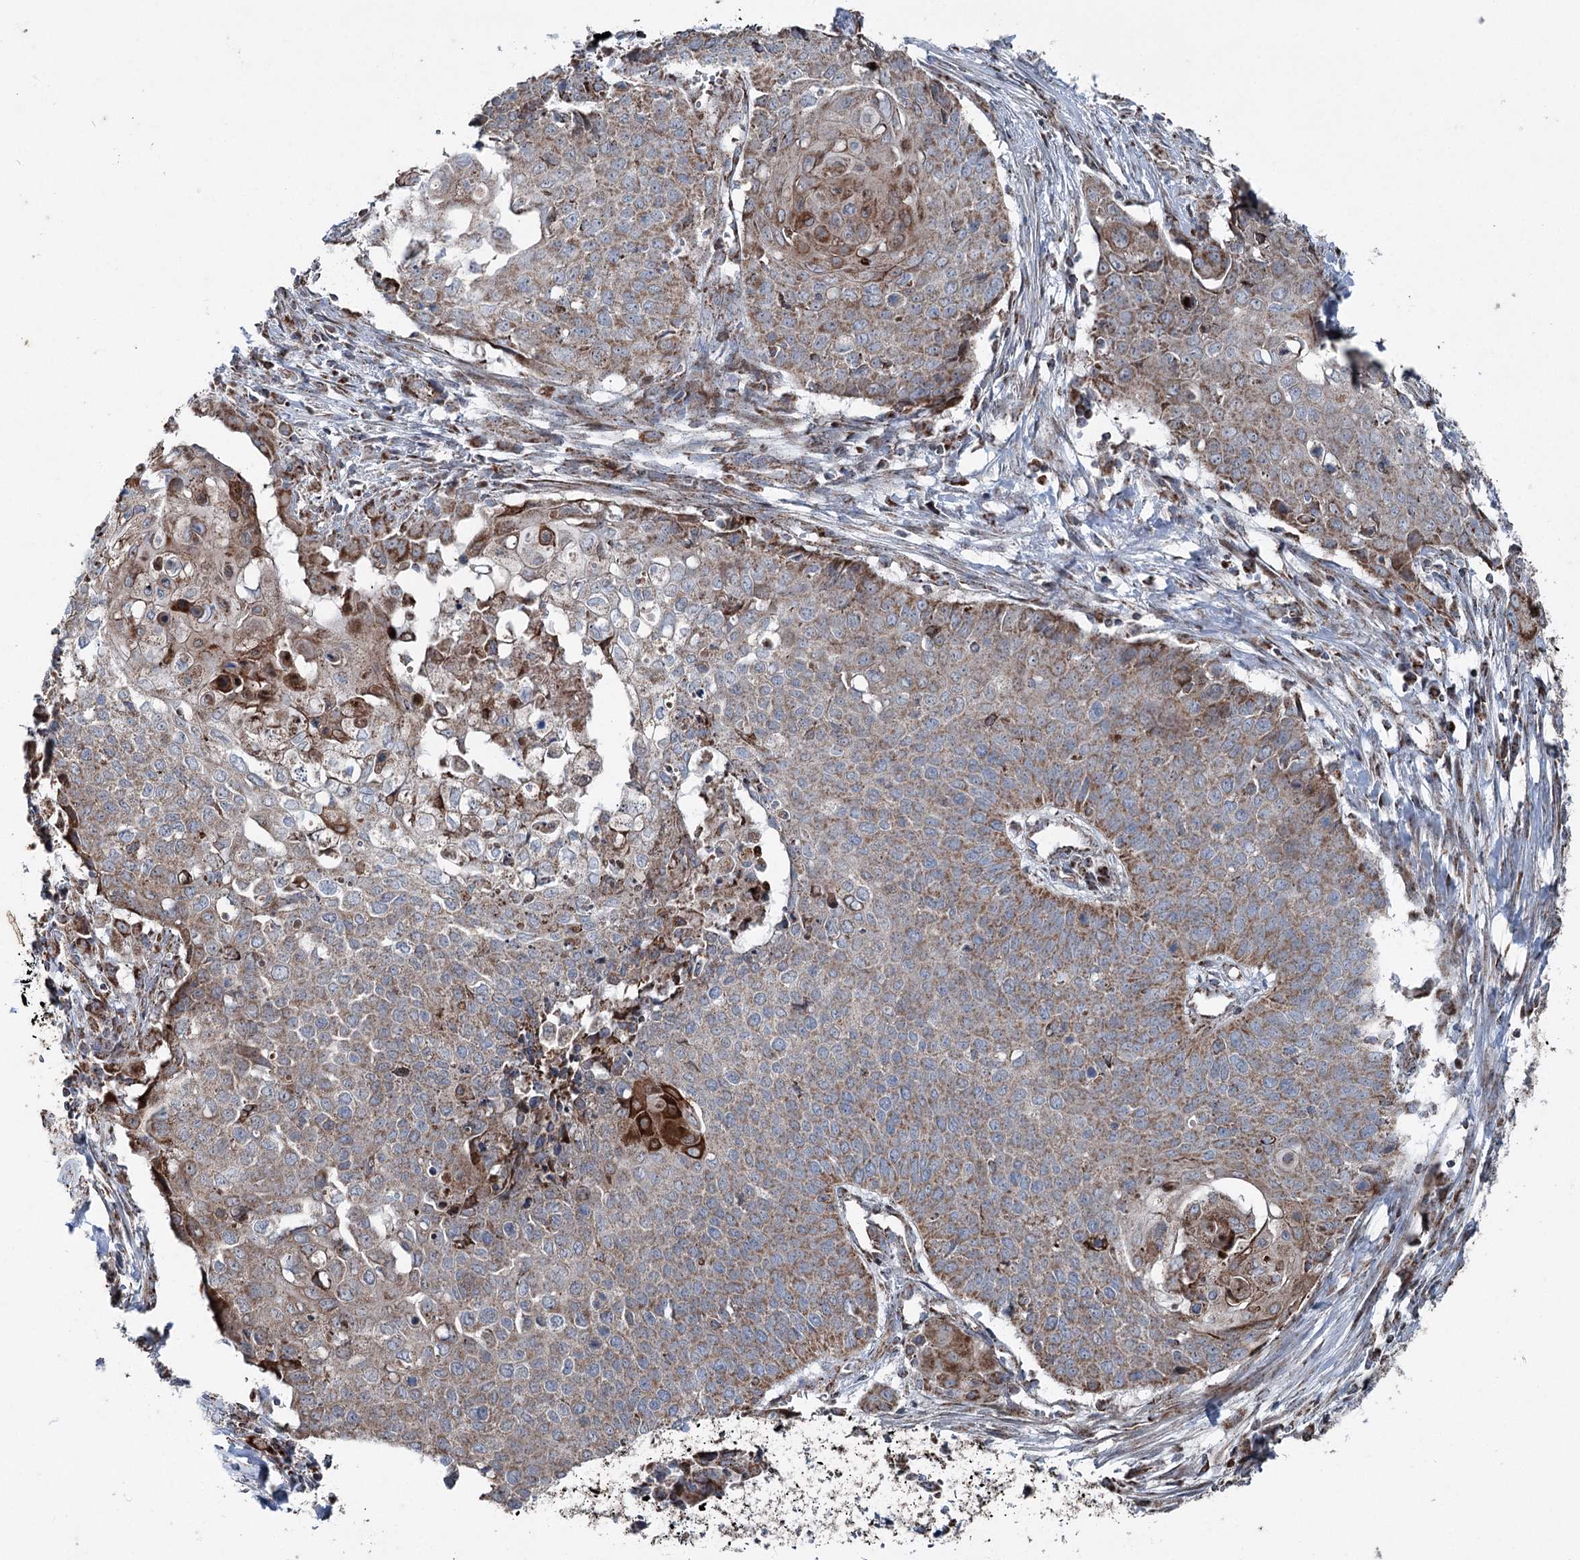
{"staining": {"intensity": "strong", "quantity": ">75%", "location": "cytoplasmic/membranous"}, "tissue": "cervical cancer", "cell_type": "Tumor cells", "image_type": "cancer", "snomed": [{"axis": "morphology", "description": "Squamous cell carcinoma, NOS"}, {"axis": "topography", "description": "Cervix"}], "caption": "A high-resolution micrograph shows immunohistochemistry staining of cervical cancer, which displays strong cytoplasmic/membranous staining in approximately >75% of tumor cells.", "gene": "UCN3", "patient": {"sex": "female", "age": 39}}